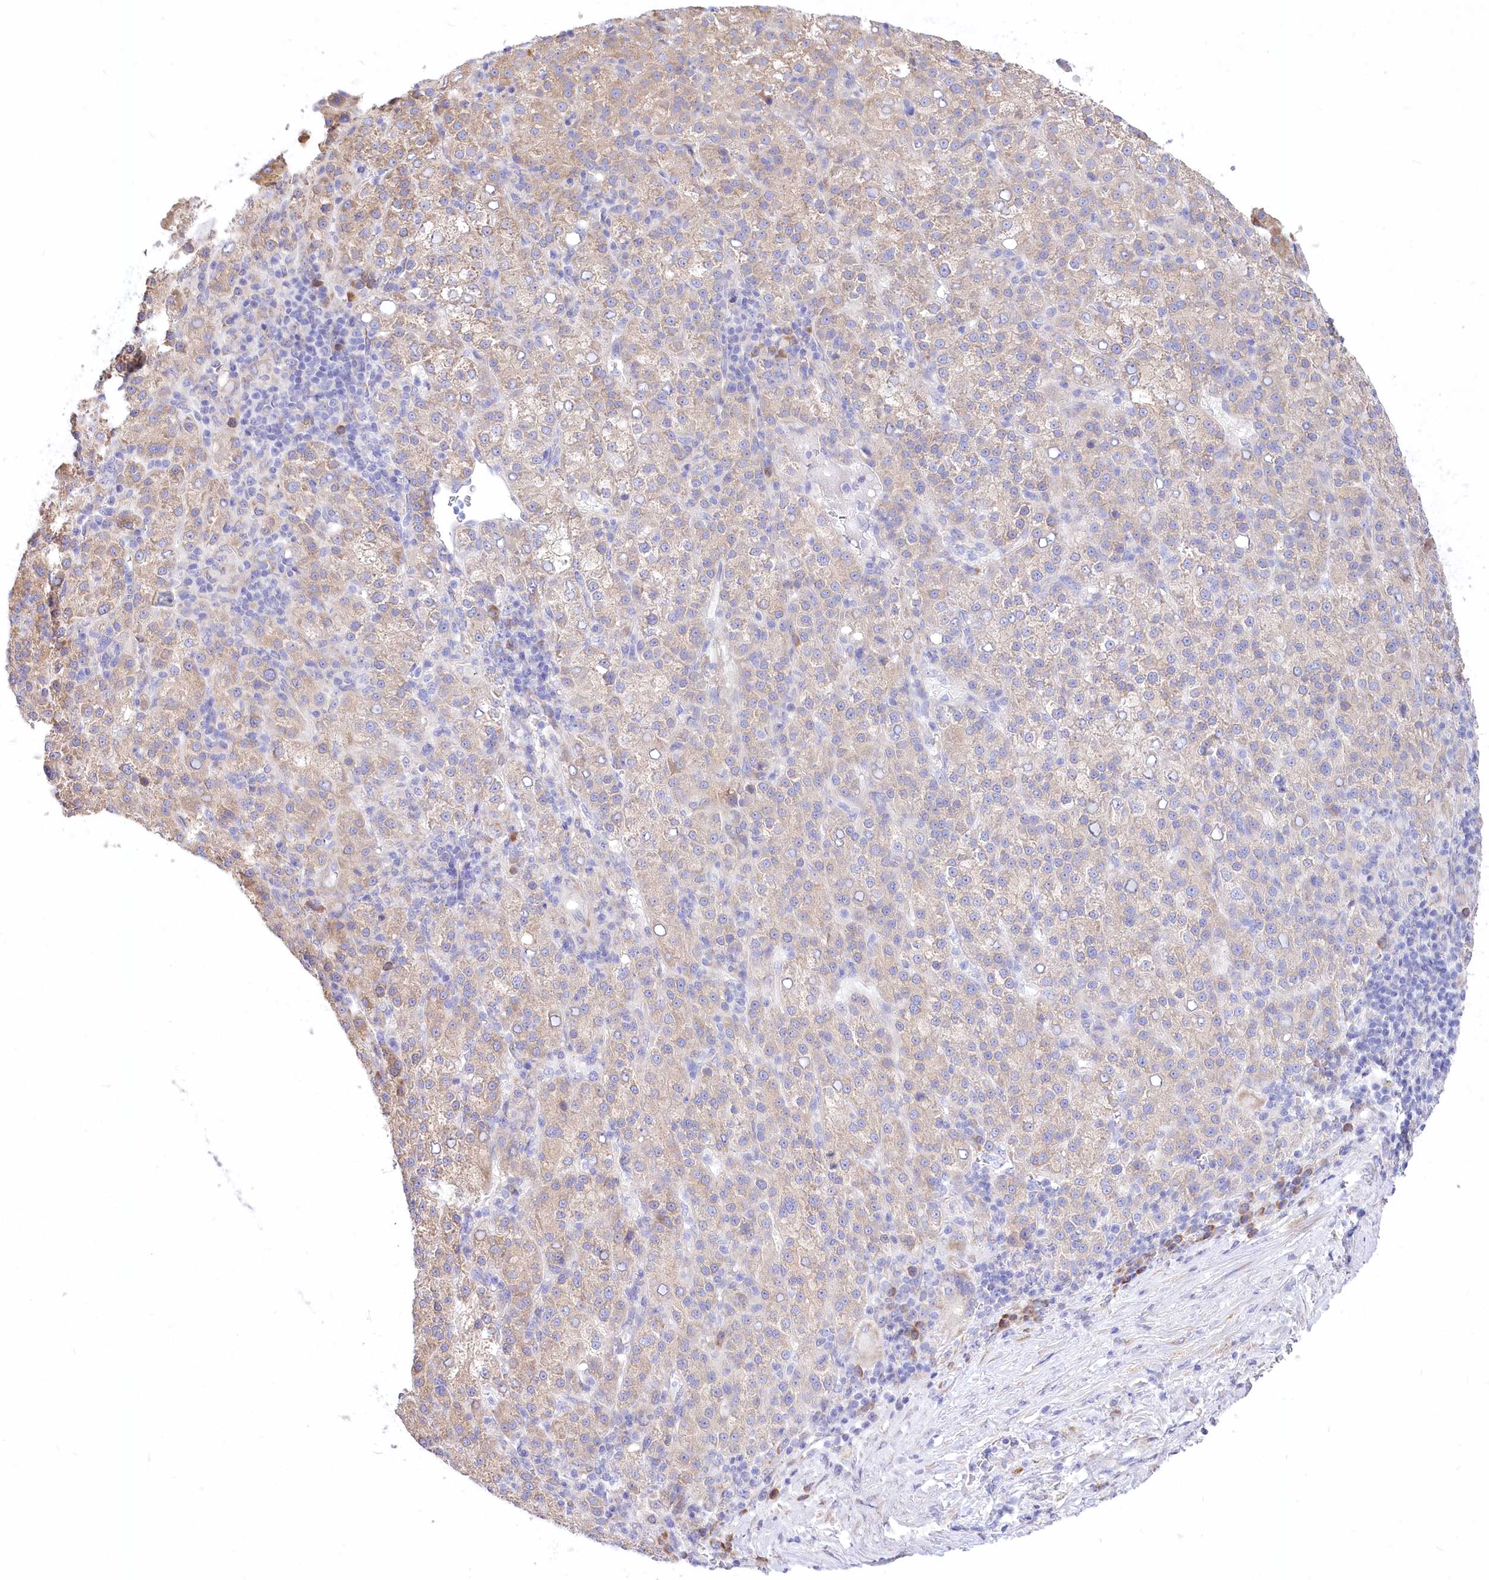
{"staining": {"intensity": "weak", "quantity": "<25%", "location": "cytoplasmic/membranous"}, "tissue": "liver cancer", "cell_type": "Tumor cells", "image_type": "cancer", "snomed": [{"axis": "morphology", "description": "Carcinoma, Hepatocellular, NOS"}, {"axis": "topography", "description": "Liver"}], "caption": "High magnification brightfield microscopy of liver cancer (hepatocellular carcinoma) stained with DAB (brown) and counterstained with hematoxylin (blue): tumor cells show no significant expression.", "gene": "STT3B", "patient": {"sex": "female", "age": 58}}